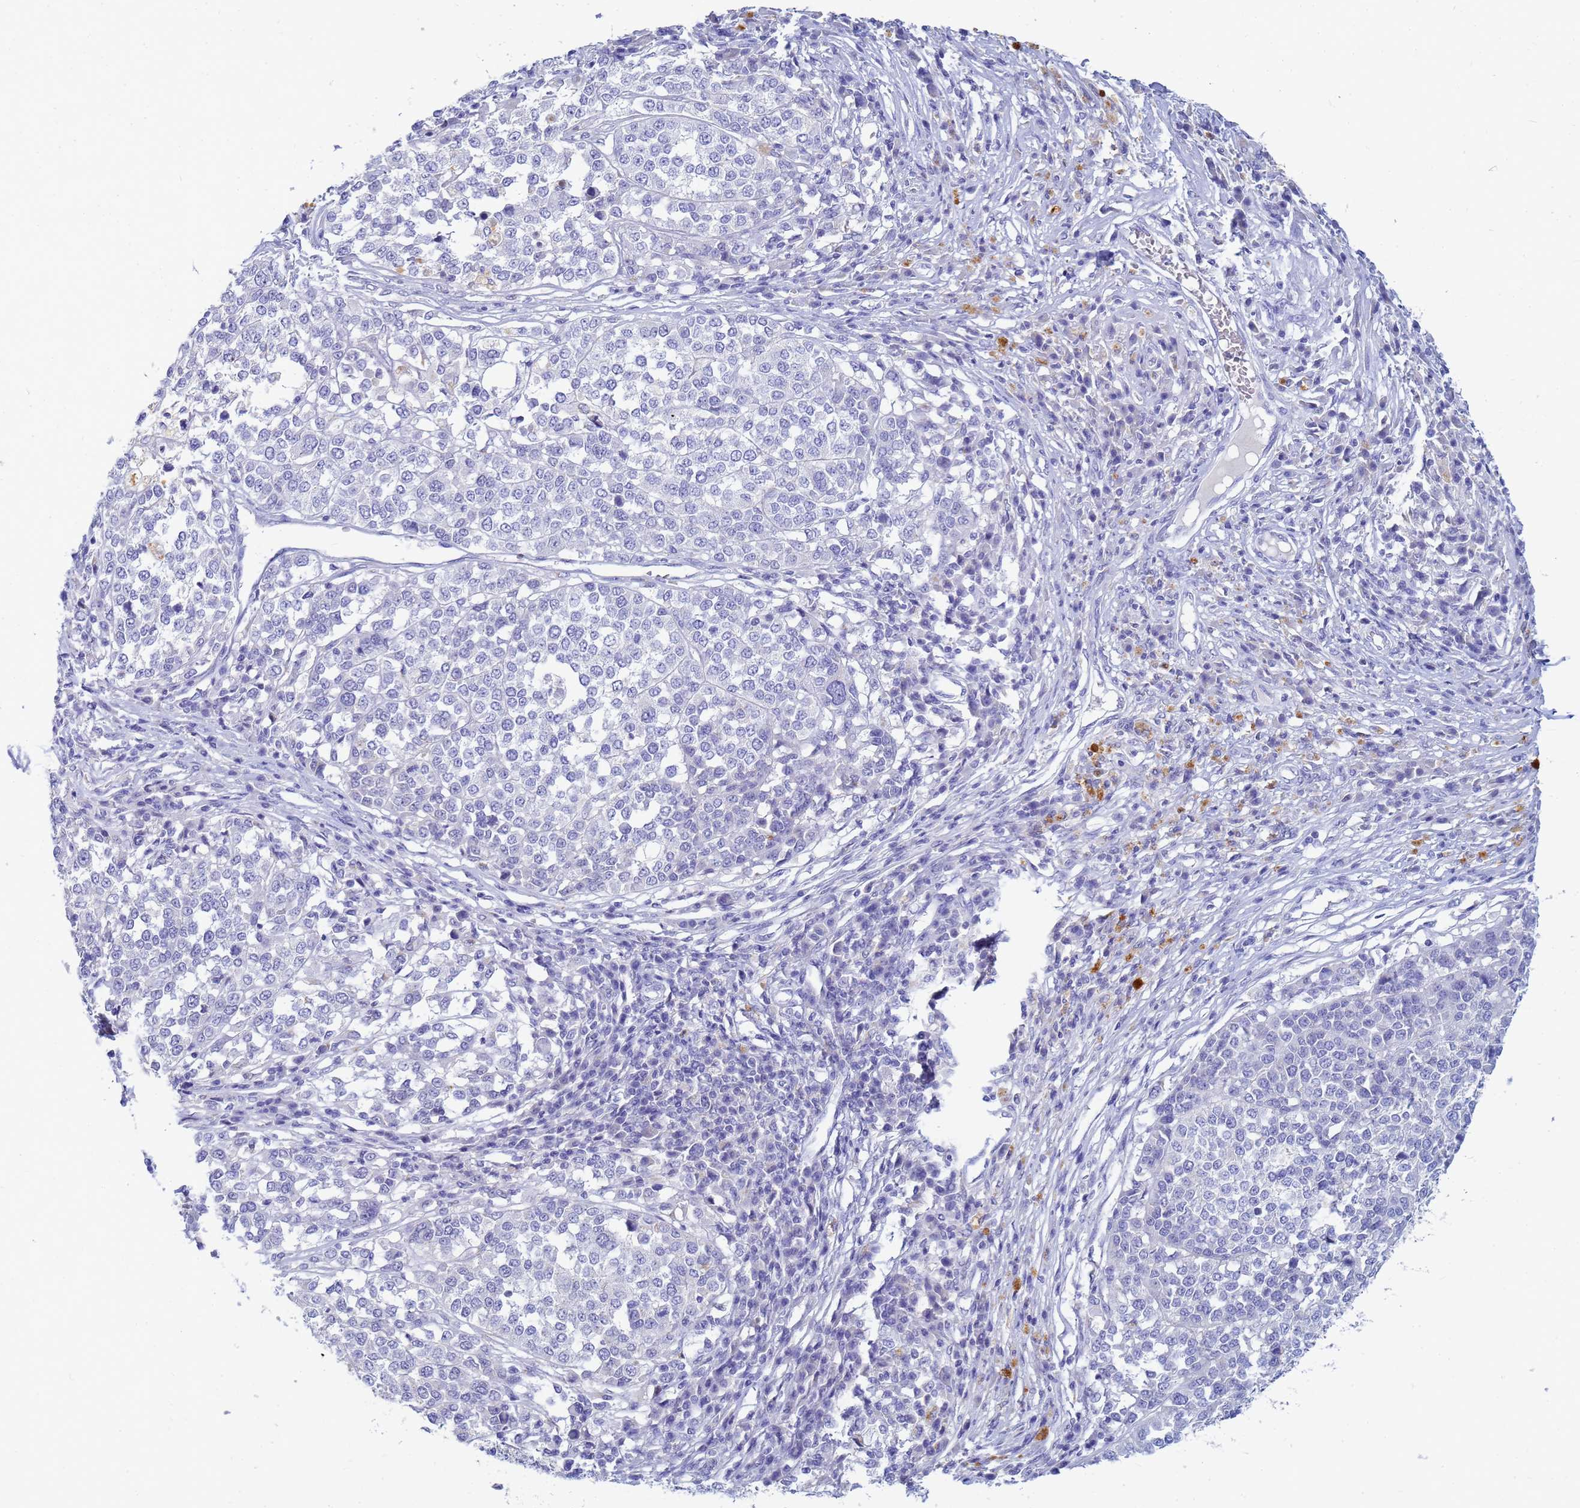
{"staining": {"intensity": "negative", "quantity": "none", "location": "none"}, "tissue": "melanoma", "cell_type": "Tumor cells", "image_type": "cancer", "snomed": [{"axis": "morphology", "description": "Malignant melanoma, Metastatic site"}, {"axis": "topography", "description": "Lymph node"}], "caption": "An immunohistochemistry micrograph of melanoma is shown. There is no staining in tumor cells of melanoma.", "gene": "B3GNT8", "patient": {"sex": "male", "age": 44}}